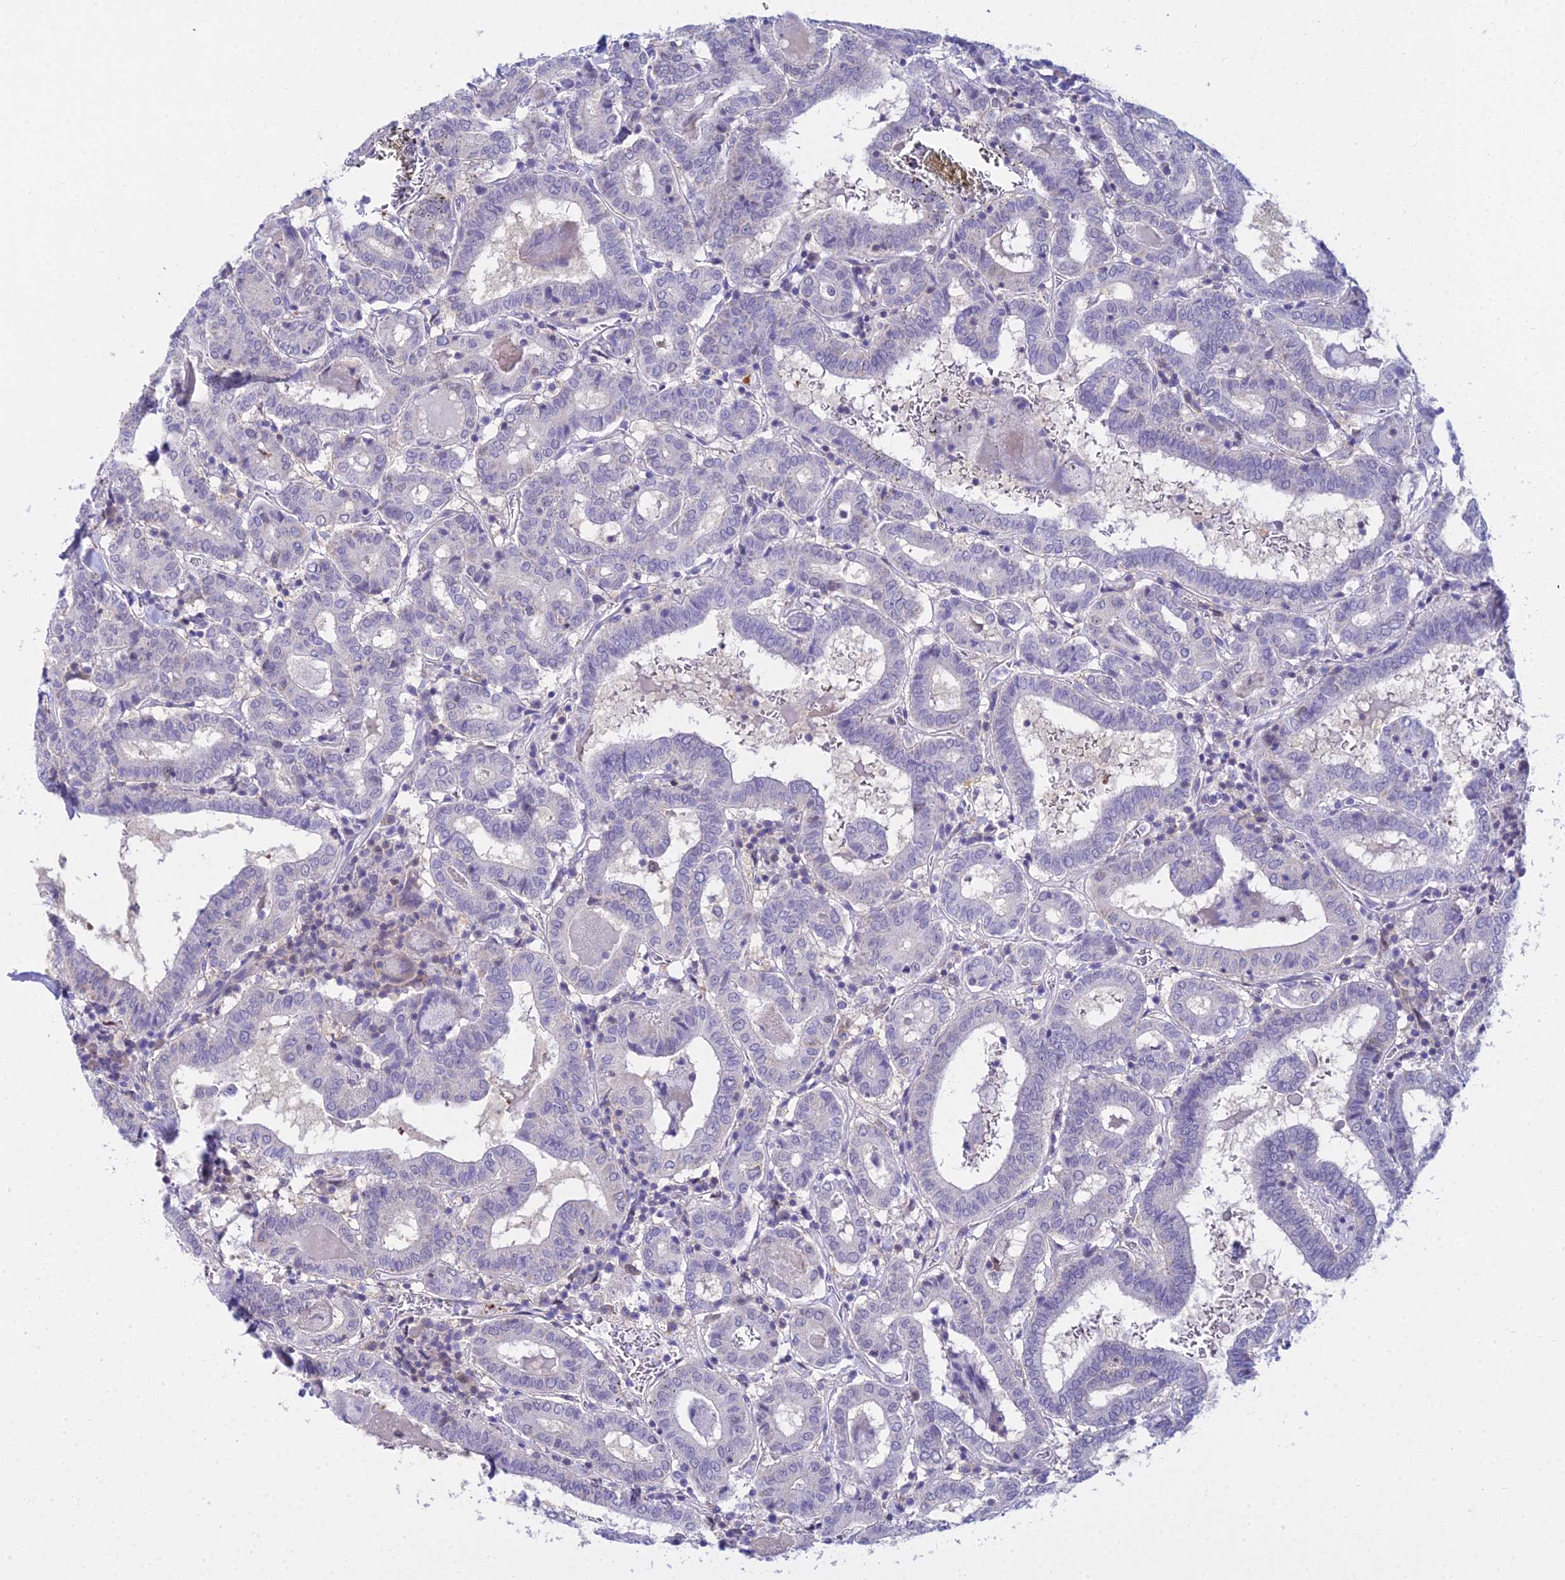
{"staining": {"intensity": "negative", "quantity": "none", "location": "none"}, "tissue": "thyroid cancer", "cell_type": "Tumor cells", "image_type": "cancer", "snomed": [{"axis": "morphology", "description": "Papillary adenocarcinoma, NOS"}, {"axis": "topography", "description": "Thyroid gland"}], "caption": "Immunohistochemistry of thyroid papillary adenocarcinoma demonstrates no expression in tumor cells.", "gene": "ZMIZ1", "patient": {"sex": "female", "age": 72}}